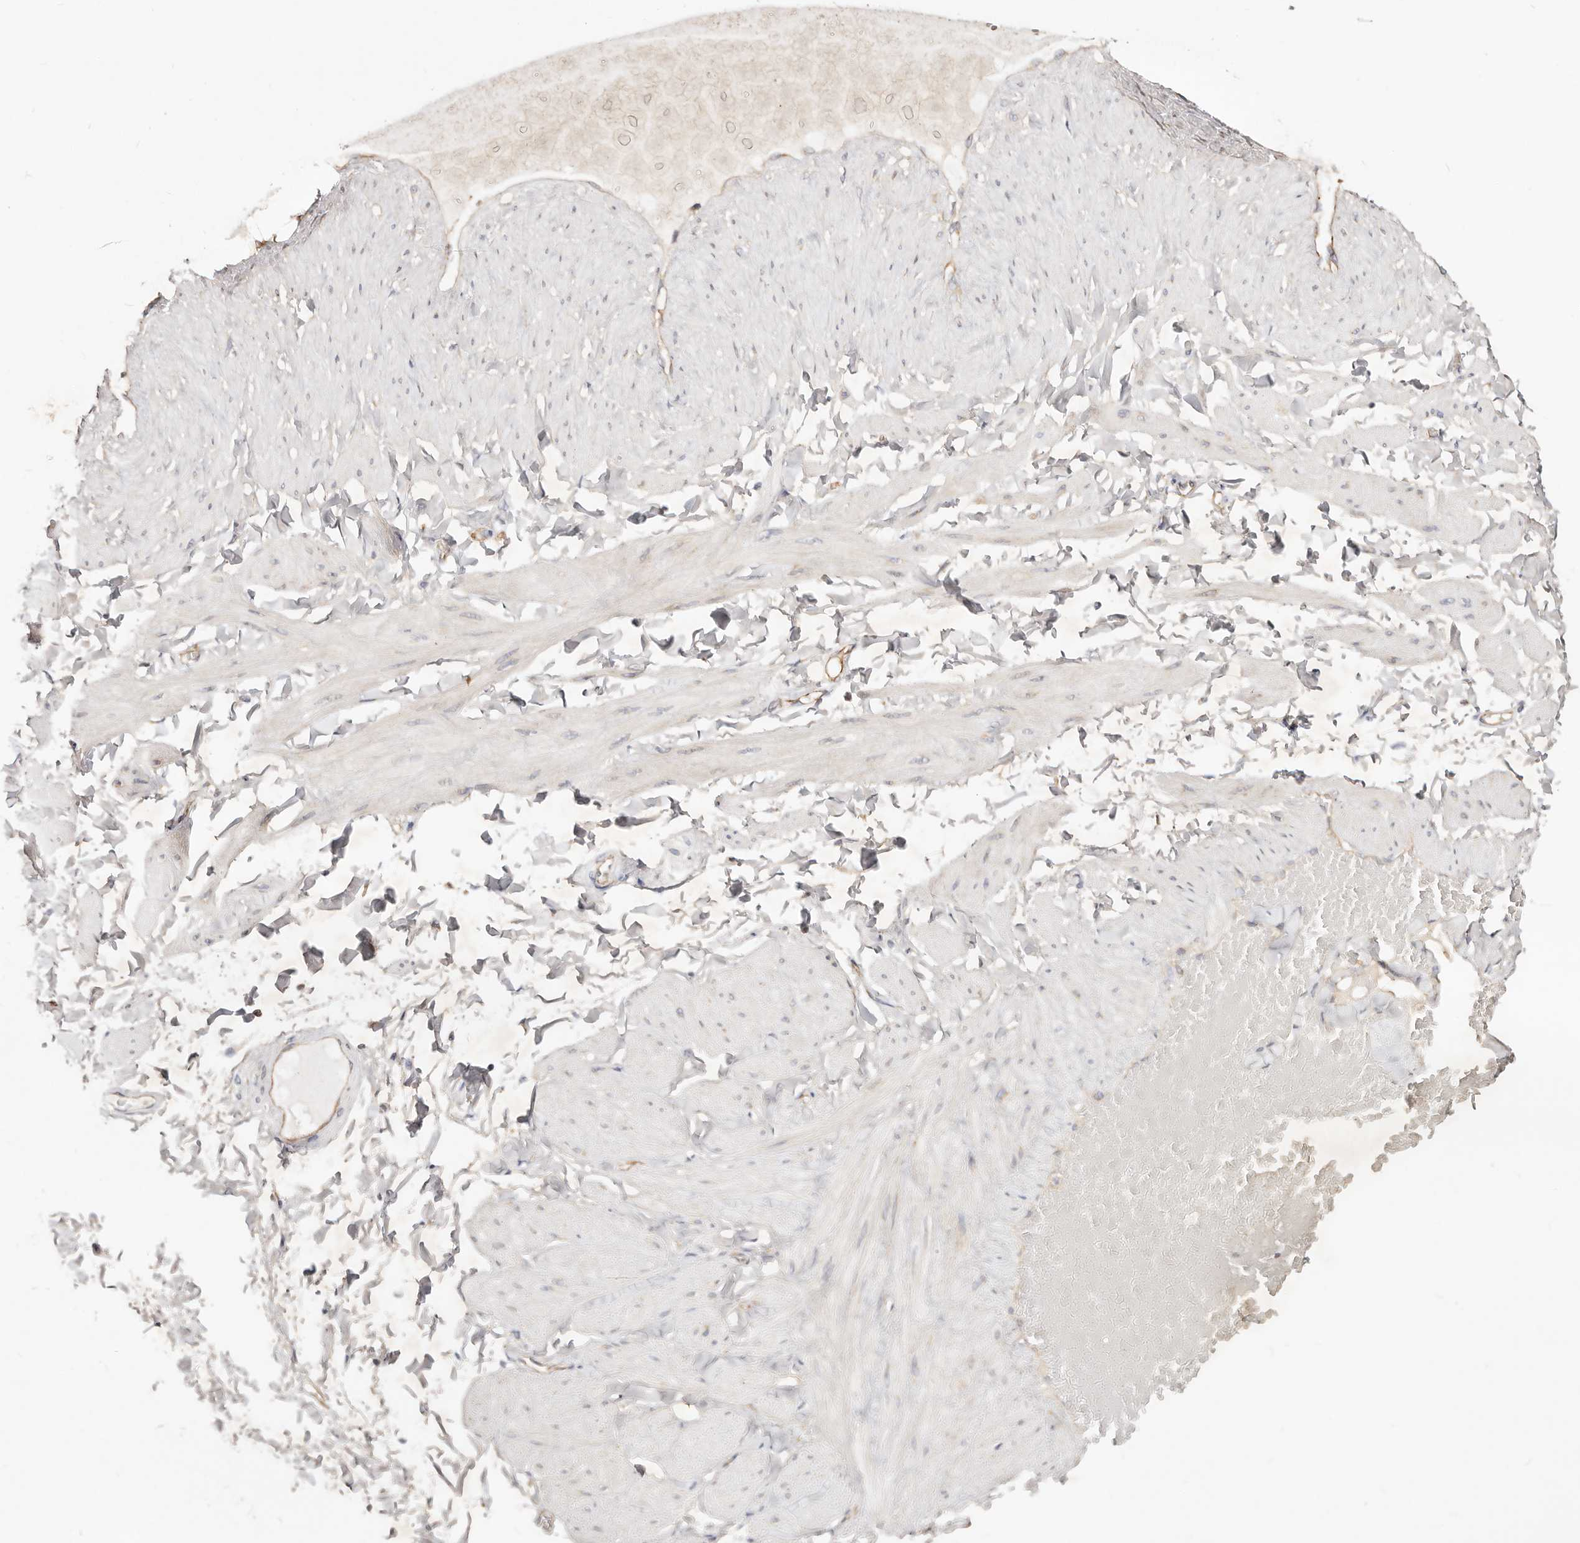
{"staining": {"intensity": "negative", "quantity": "none", "location": "none"}, "tissue": "adipose tissue", "cell_type": "Adipocytes", "image_type": "normal", "snomed": [{"axis": "morphology", "description": "Normal tissue, NOS"}, {"axis": "topography", "description": "Adipose tissue"}, {"axis": "topography", "description": "Vascular tissue"}, {"axis": "topography", "description": "Peripheral nerve tissue"}], "caption": "A micrograph of human adipose tissue is negative for staining in adipocytes. Nuclei are stained in blue.", "gene": "GNA13", "patient": {"sex": "male", "age": 25}}